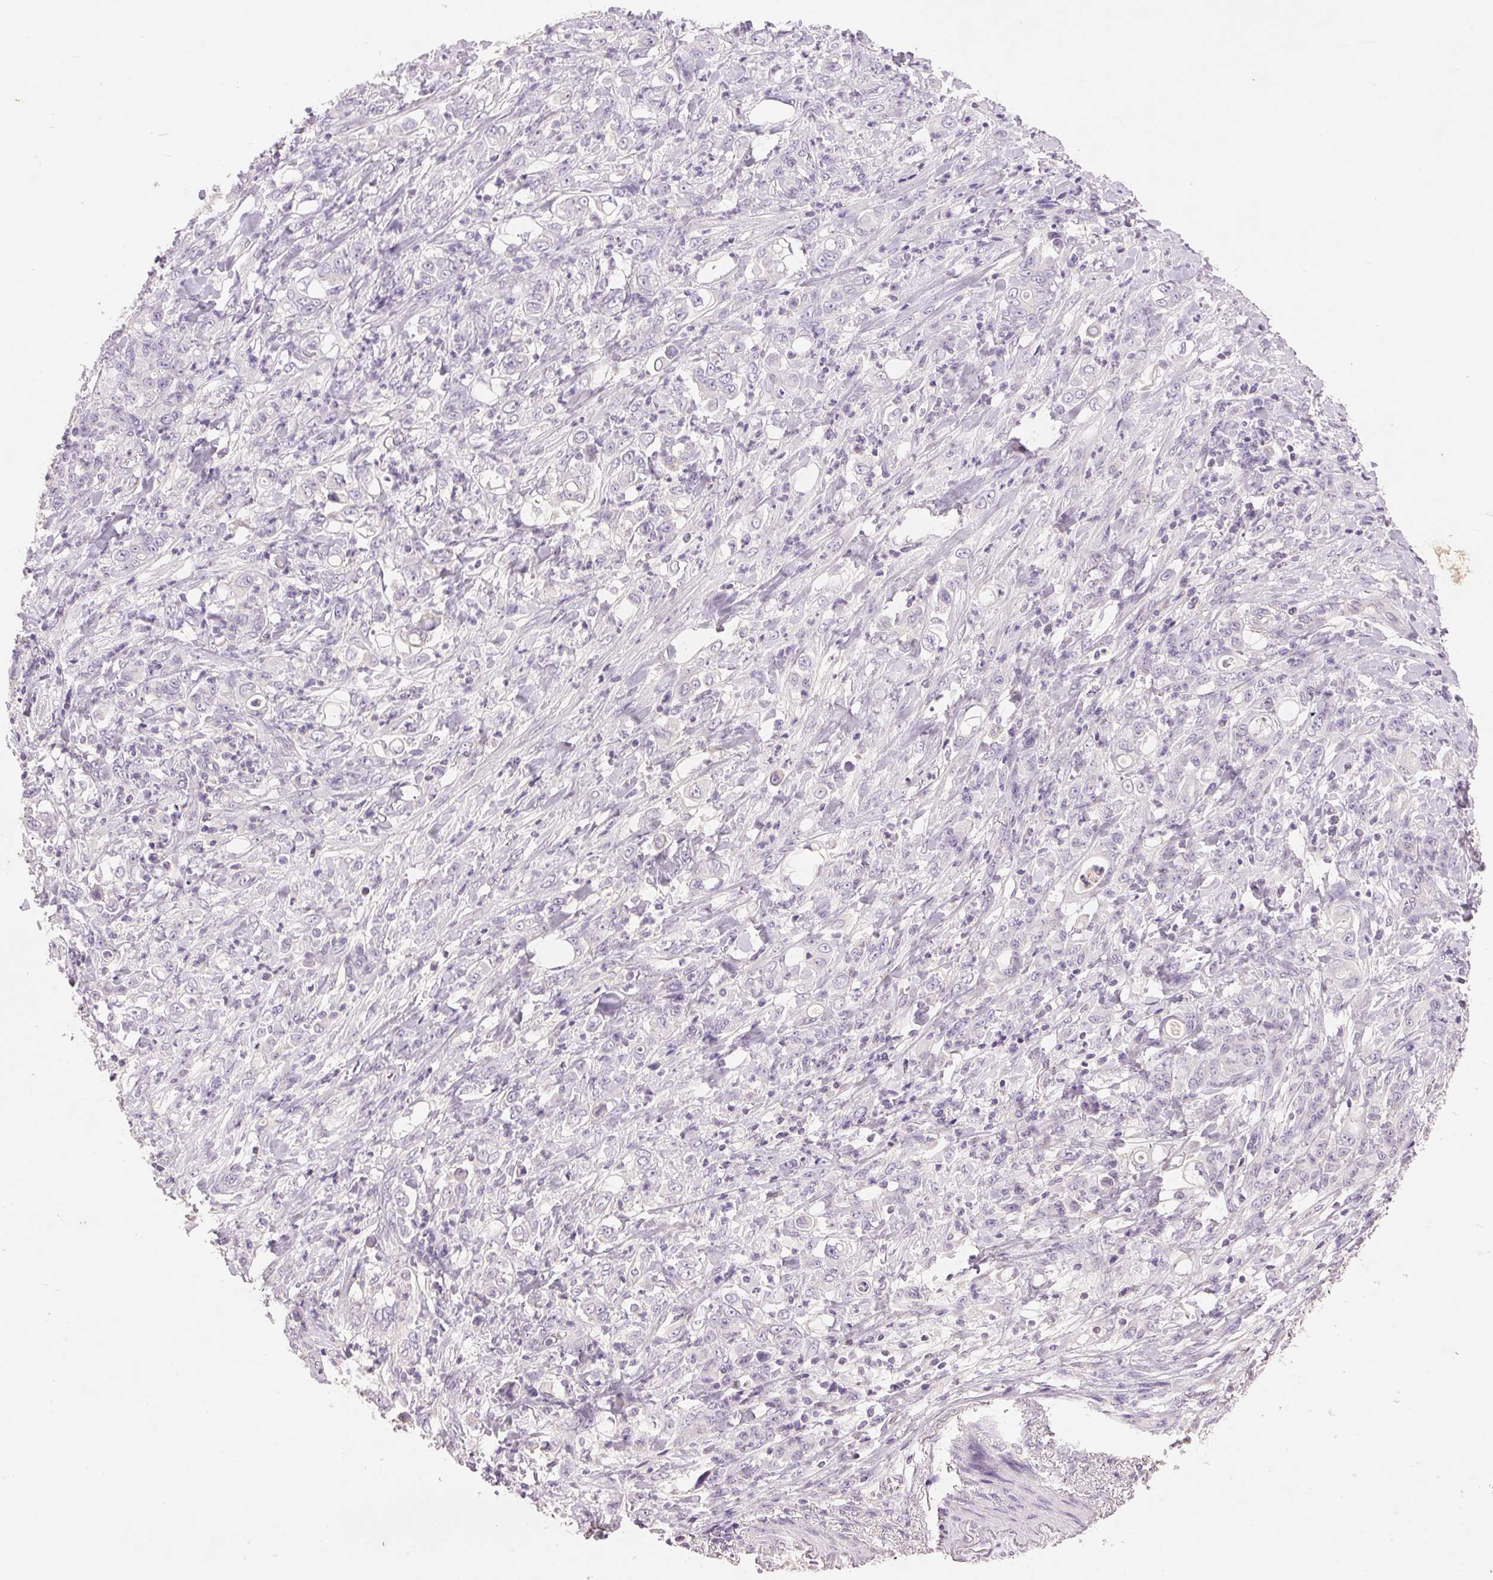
{"staining": {"intensity": "negative", "quantity": "none", "location": "none"}, "tissue": "stomach cancer", "cell_type": "Tumor cells", "image_type": "cancer", "snomed": [{"axis": "morphology", "description": "Adenocarcinoma, NOS"}, {"axis": "topography", "description": "Stomach"}], "caption": "DAB (3,3'-diaminobenzidine) immunohistochemical staining of adenocarcinoma (stomach) shows no significant positivity in tumor cells.", "gene": "FXYD4", "patient": {"sex": "female", "age": 79}}